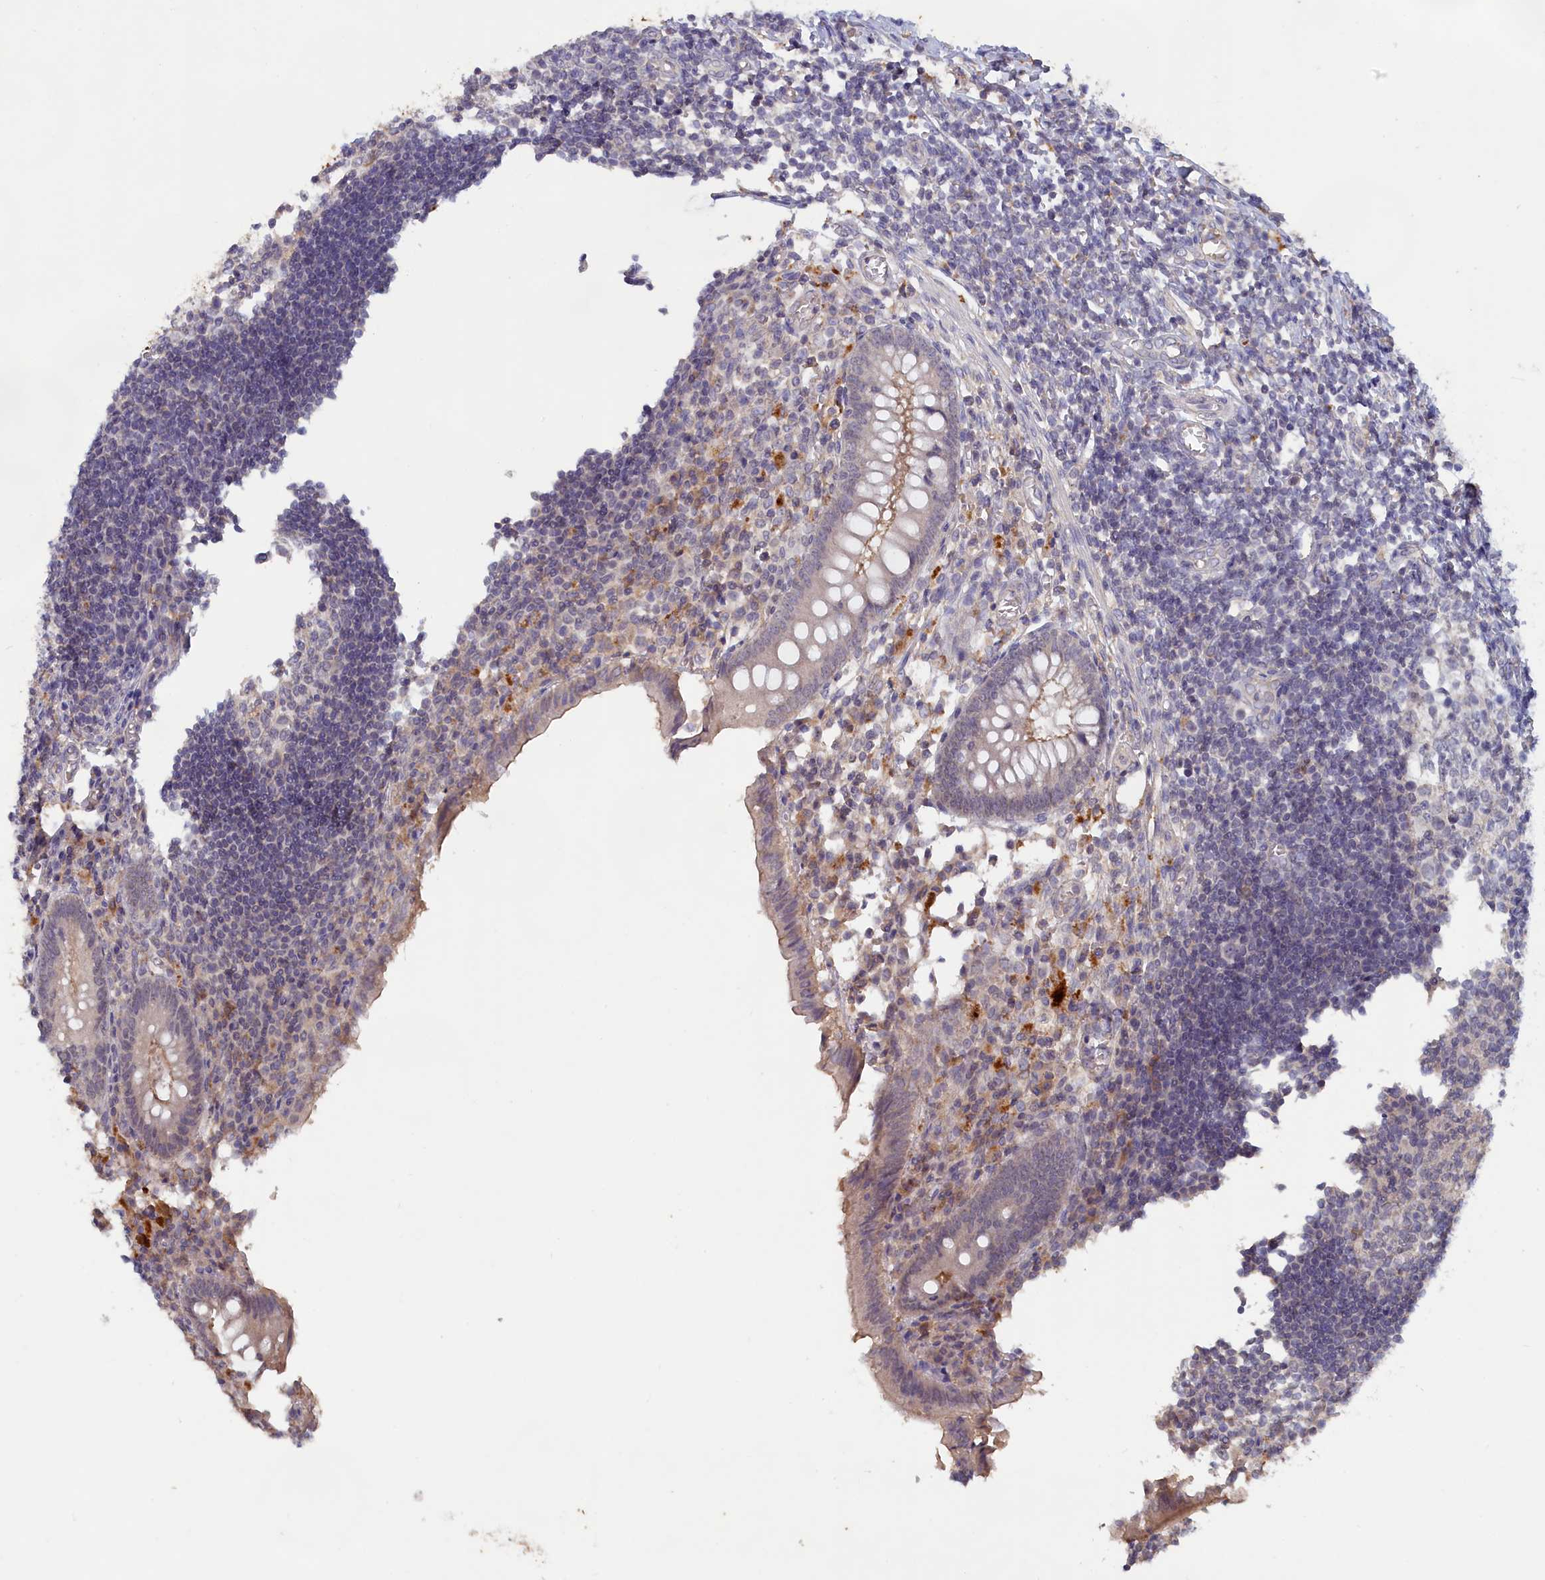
{"staining": {"intensity": "negative", "quantity": "none", "location": "none"}, "tissue": "appendix", "cell_type": "Glandular cells", "image_type": "normal", "snomed": [{"axis": "morphology", "description": "Normal tissue, NOS"}, {"axis": "topography", "description": "Appendix"}], "caption": "Immunohistochemical staining of normal human appendix reveals no significant staining in glandular cells. (Brightfield microscopy of DAB (3,3'-diaminobenzidine) immunohistochemistry (IHC) at high magnification).", "gene": "CELF5", "patient": {"sex": "female", "age": 17}}